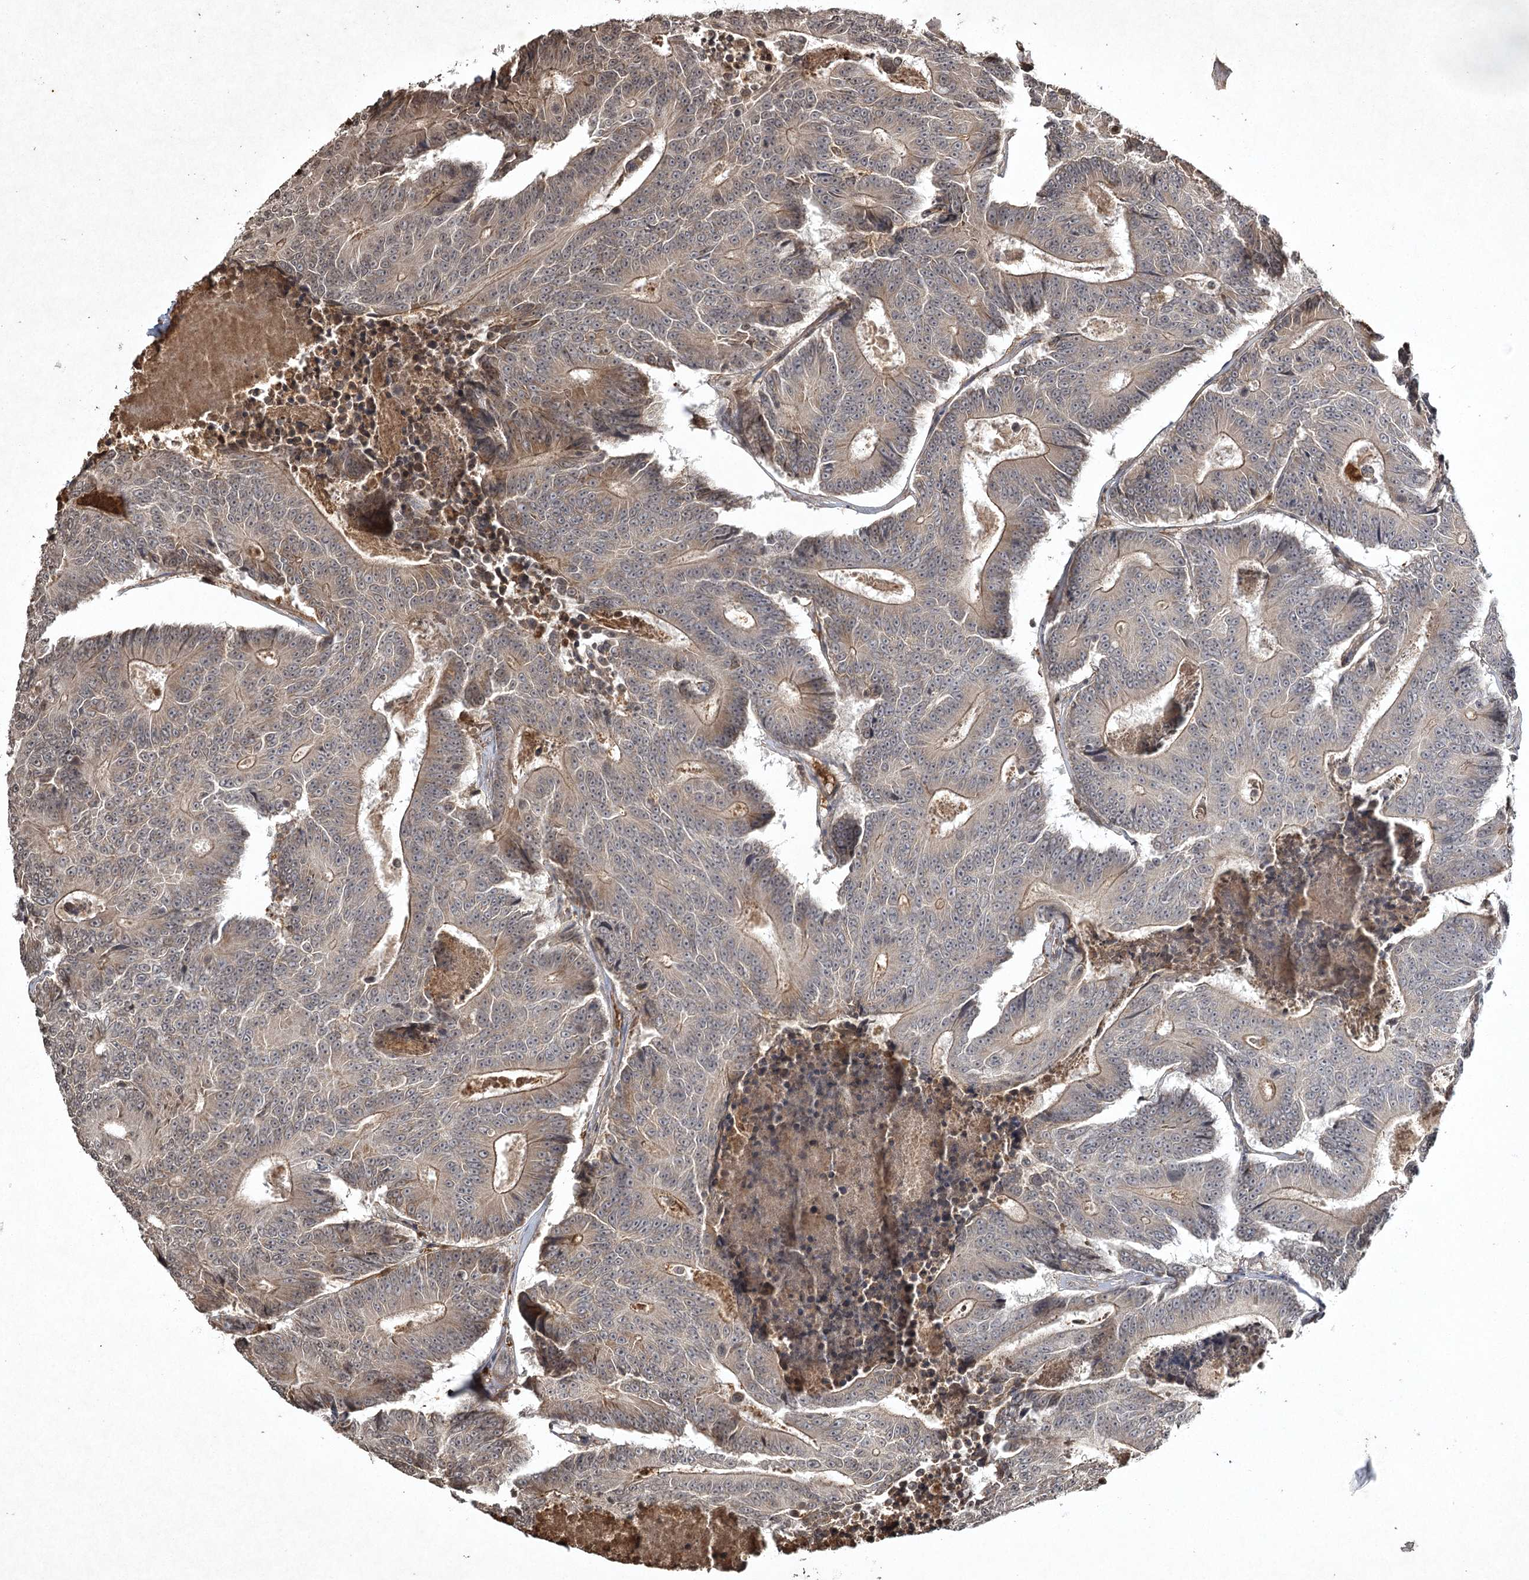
{"staining": {"intensity": "weak", "quantity": "25%-75%", "location": "cytoplasmic/membranous"}, "tissue": "colorectal cancer", "cell_type": "Tumor cells", "image_type": "cancer", "snomed": [{"axis": "morphology", "description": "Adenocarcinoma, NOS"}, {"axis": "topography", "description": "Colon"}], "caption": "Immunohistochemical staining of colorectal adenocarcinoma exhibits weak cytoplasmic/membranous protein staining in about 25%-75% of tumor cells. Ihc stains the protein of interest in brown and the nuclei are stained blue.", "gene": "CYP2B6", "patient": {"sex": "male", "age": 83}}